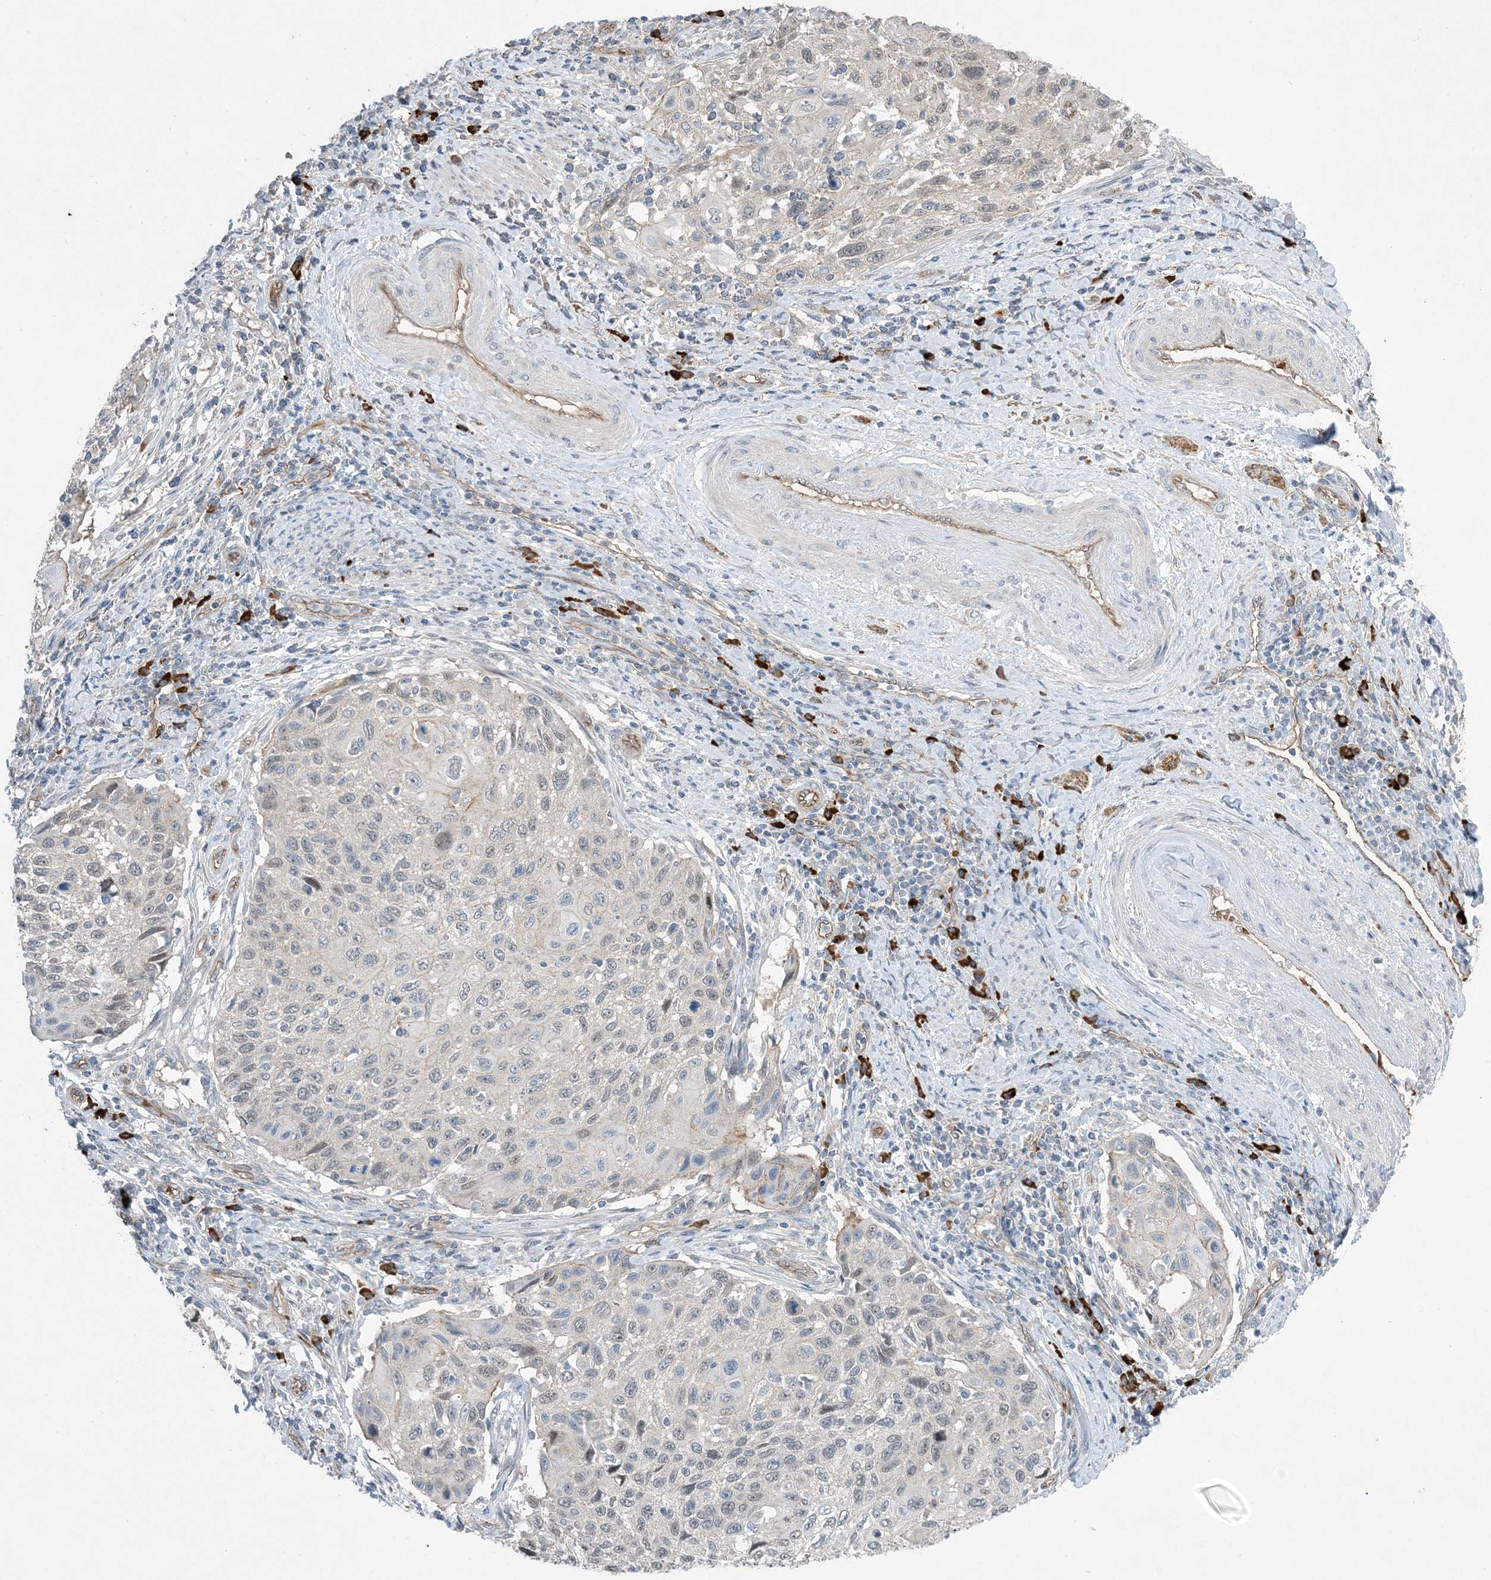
{"staining": {"intensity": "negative", "quantity": "none", "location": "none"}, "tissue": "cervical cancer", "cell_type": "Tumor cells", "image_type": "cancer", "snomed": [{"axis": "morphology", "description": "Squamous cell carcinoma, NOS"}, {"axis": "topography", "description": "Cervix"}], "caption": "A high-resolution photomicrograph shows IHC staining of cervical squamous cell carcinoma, which shows no significant positivity in tumor cells. (DAB IHC, high magnification).", "gene": "AOC1", "patient": {"sex": "female", "age": 70}}